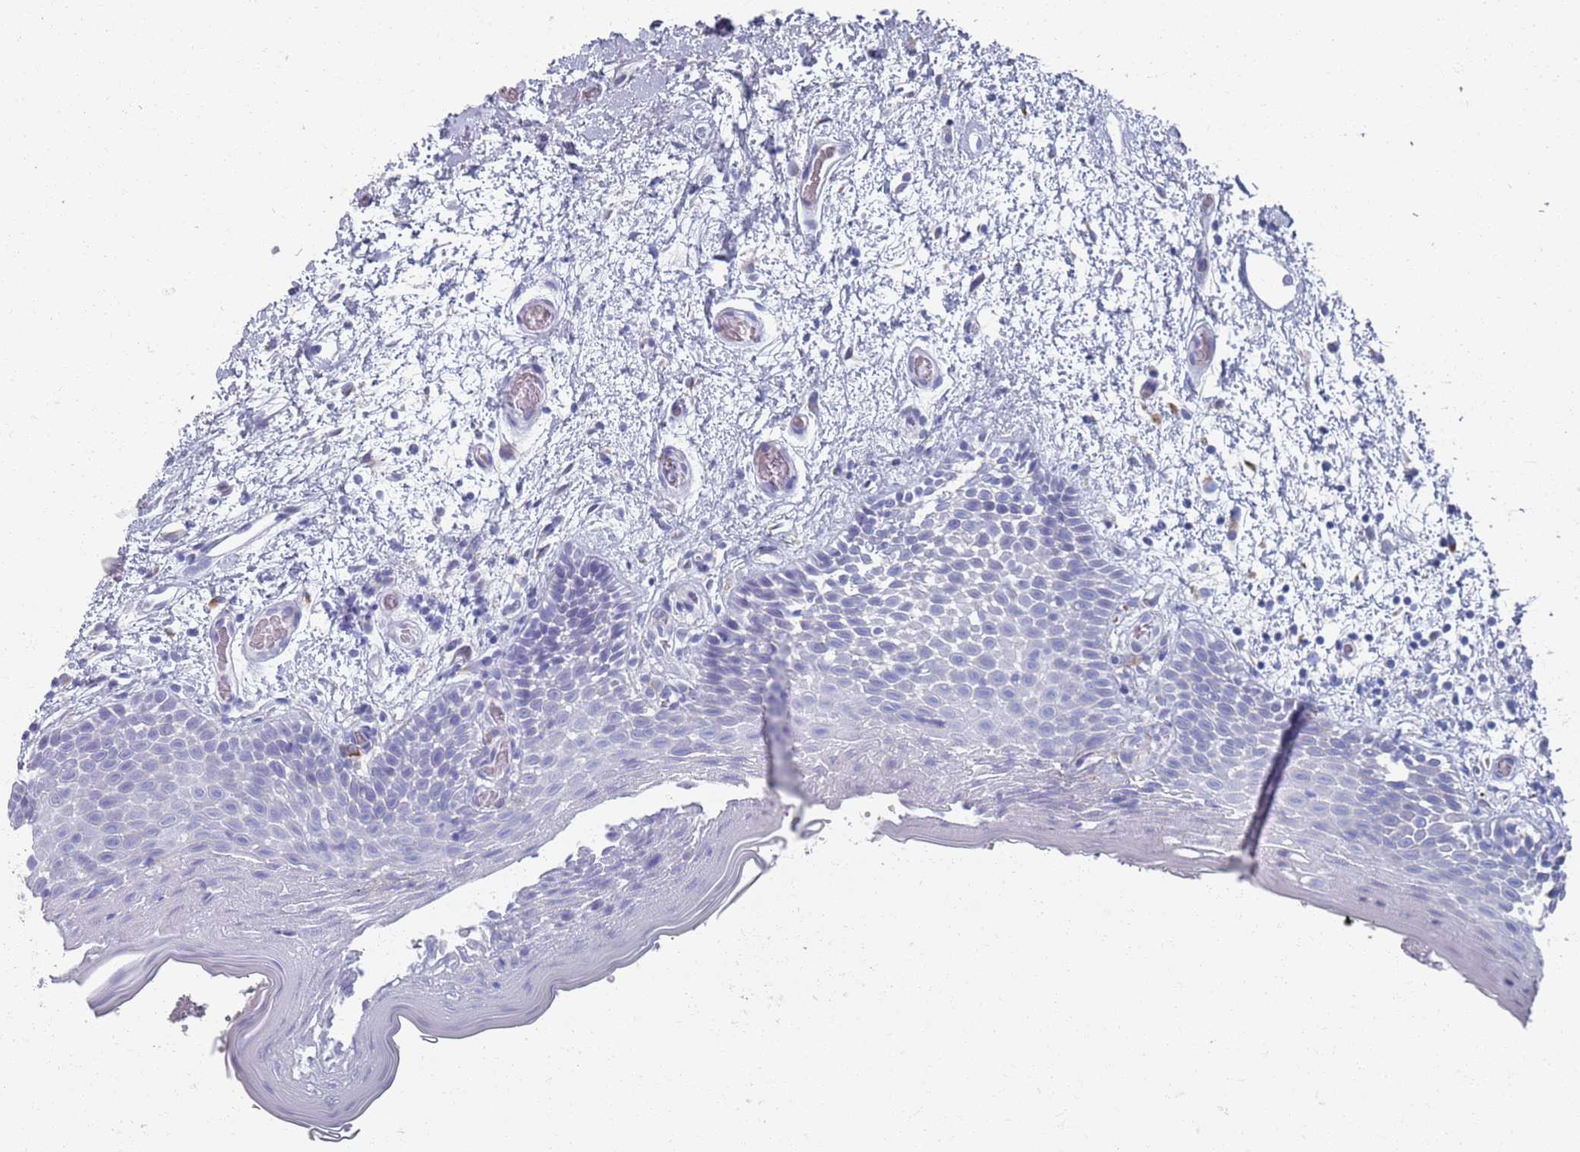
{"staining": {"intensity": "negative", "quantity": "none", "location": "none"}, "tissue": "oral mucosa", "cell_type": "Squamous epithelial cells", "image_type": "normal", "snomed": [{"axis": "morphology", "description": "Normal tissue, NOS"}, {"axis": "morphology", "description": "Squamous cell carcinoma, NOS"}, {"axis": "topography", "description": "Oral tissue"}, {"axis": "topography", "description": "Tounge, NOS"}, {"axis": "topography", "description": "Head-Neck"}], "caption": "Immunohistochemistry (IHC) of benign oral mucosa displays no expression in squamous epithelial cells. (DAB (3,3'-diaminobenzidine) IHC visualized using brightfield microscopy, high magnification).", "gene": "PLOD1", "patient": {"sex": "male", "age": 76}}